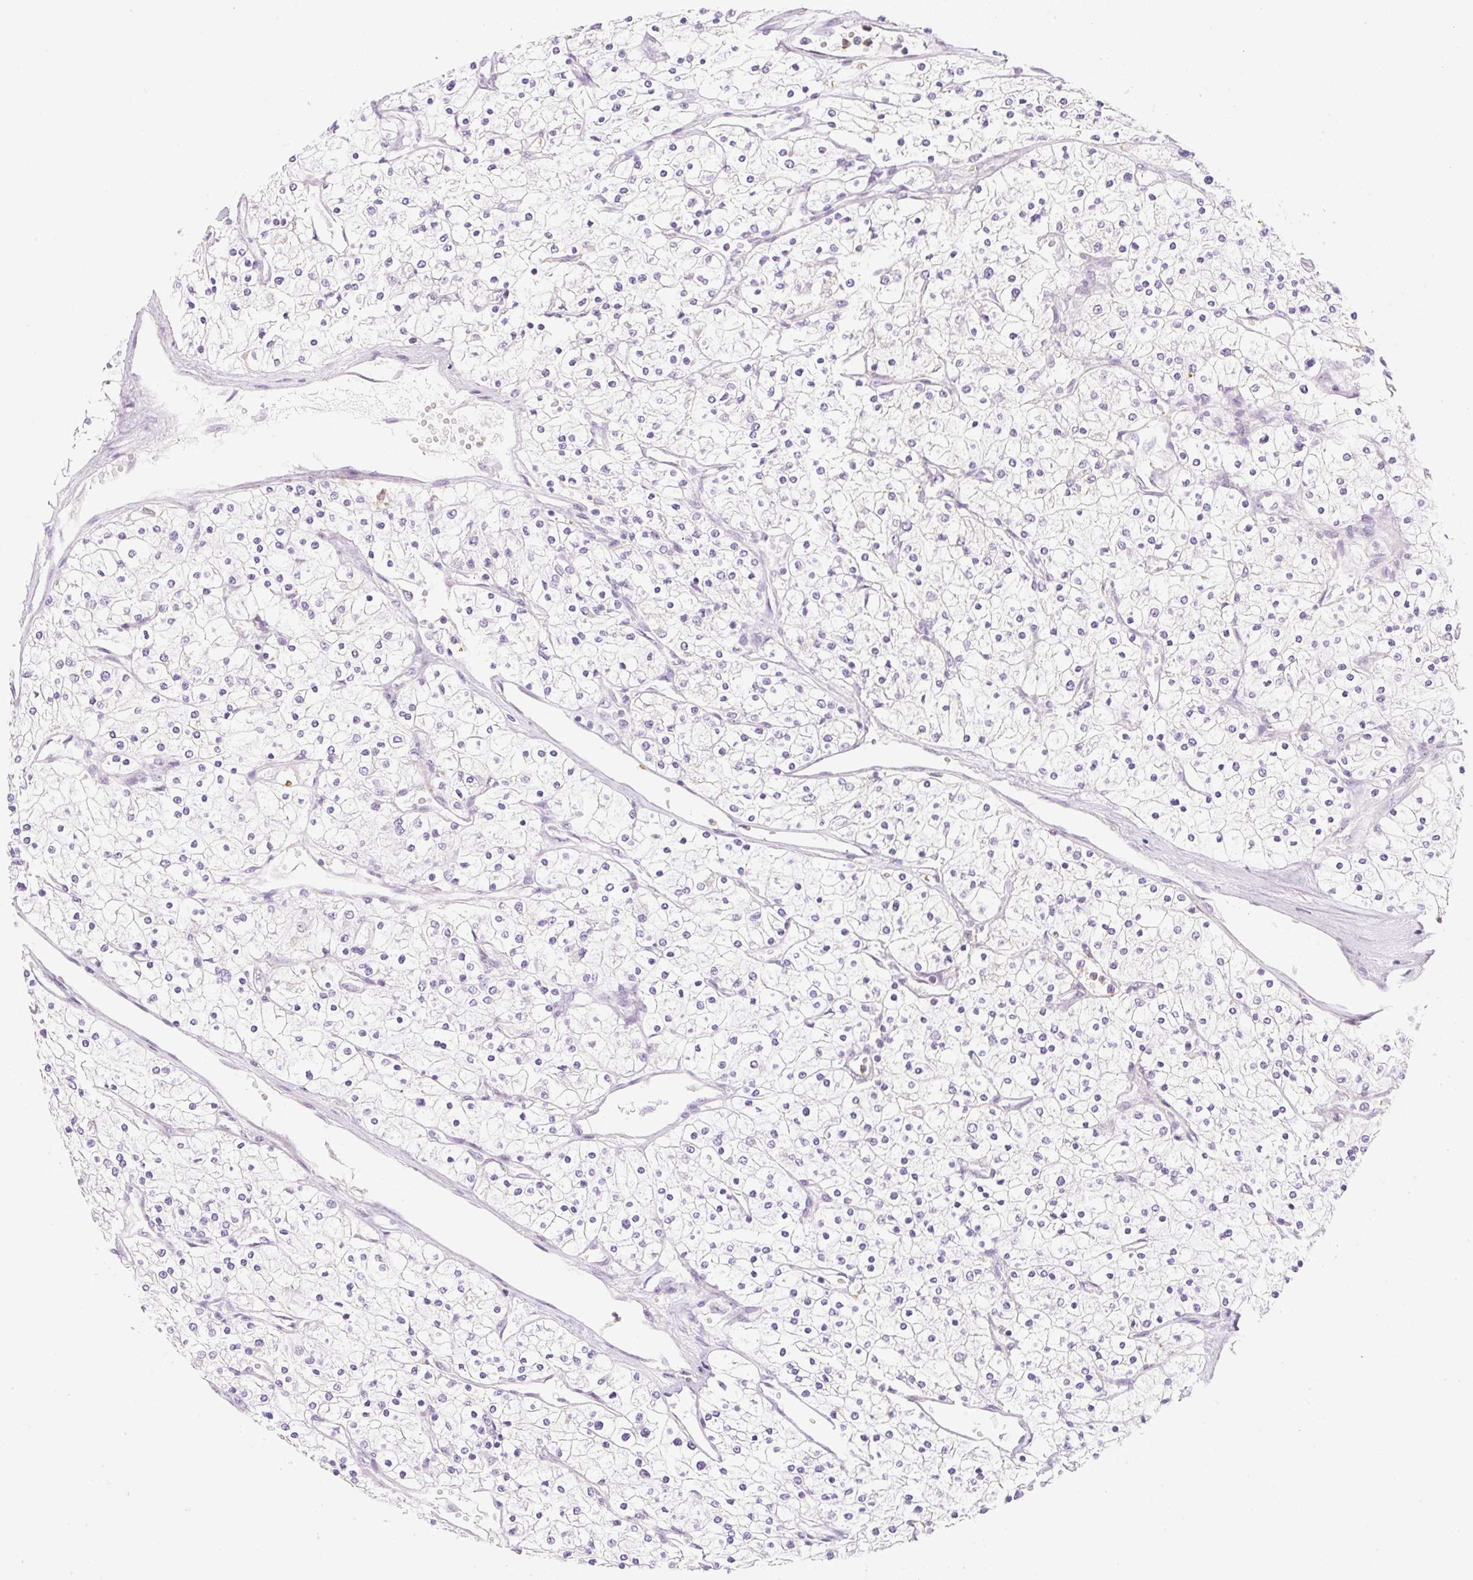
{"staining": {"intensity": "negative", "quantity": "none", "location": "none"}, "tissue": "renal cancer", "cell_type": "Tumor cells", "image_type": "cancer", "snomed": [{"axis": "morphology", "description": "Adenocarcinoma, NOS"}, {"axis": "topography", "description": "Kidney"}], "caption": "A high-resolution image shows IHC staining of renal cancer, which shows no significant expression in tumor cells.", "gene": "OMA1", "patient": {"sex": "male", "age": 80}}